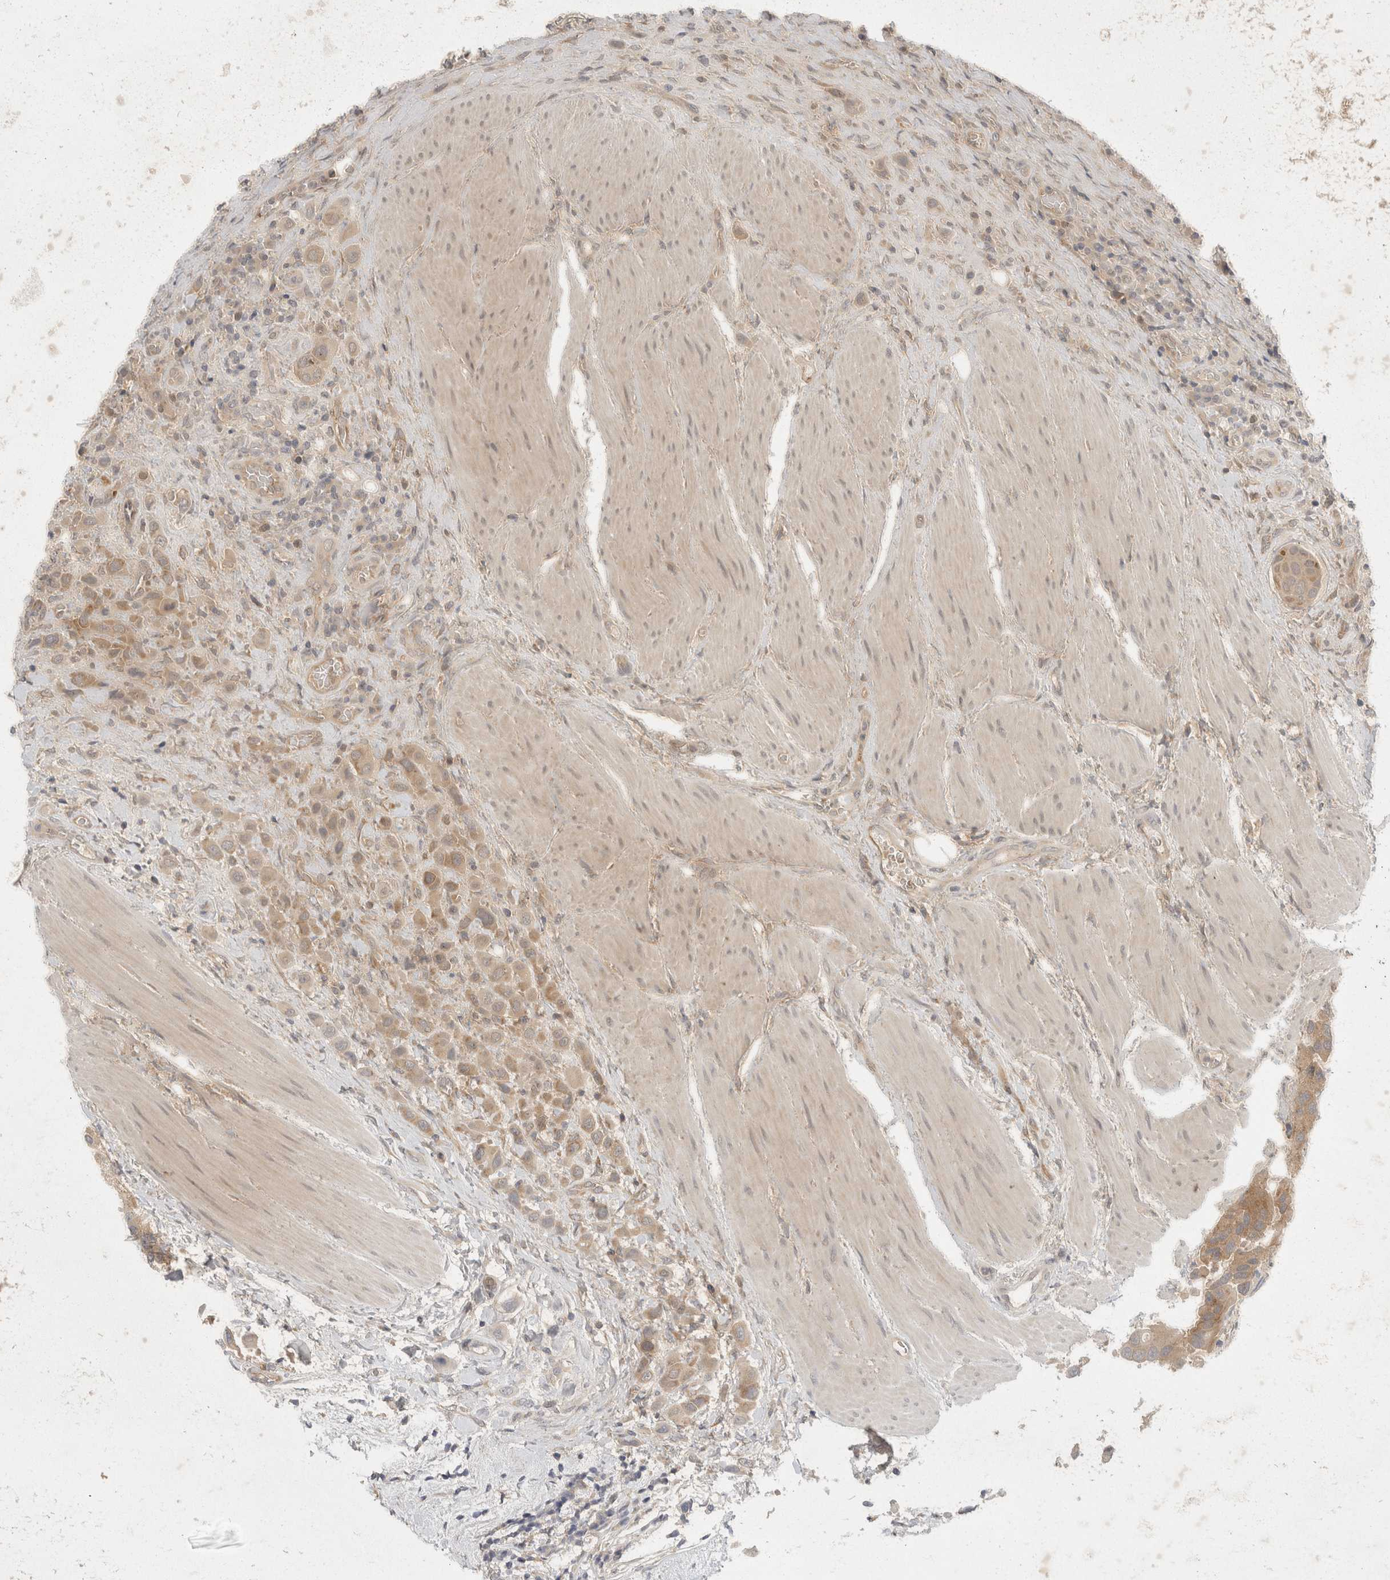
{"staining": {"intensity": "weak", "quantity": ">75%", "location": "cytoplasmic/membranous"}, "tissue": "urothelial cancer", "cell_type": "Tumor cells", "image_type": "cancer", "snomed": [{"axis": "morphology", "description": "Urothelial carcinoma, High grade"}, {"axis": "topography", "description": "Urinary bladder"}], "caption": "IHC of urothelial carcinoma (high-grade) reveals low levels of weak cytoplasmic/membranous expression in approximately >75% of tumor cells.", "gene": "EIF4G3", "patient": {"sex": "male", "age": 50}}